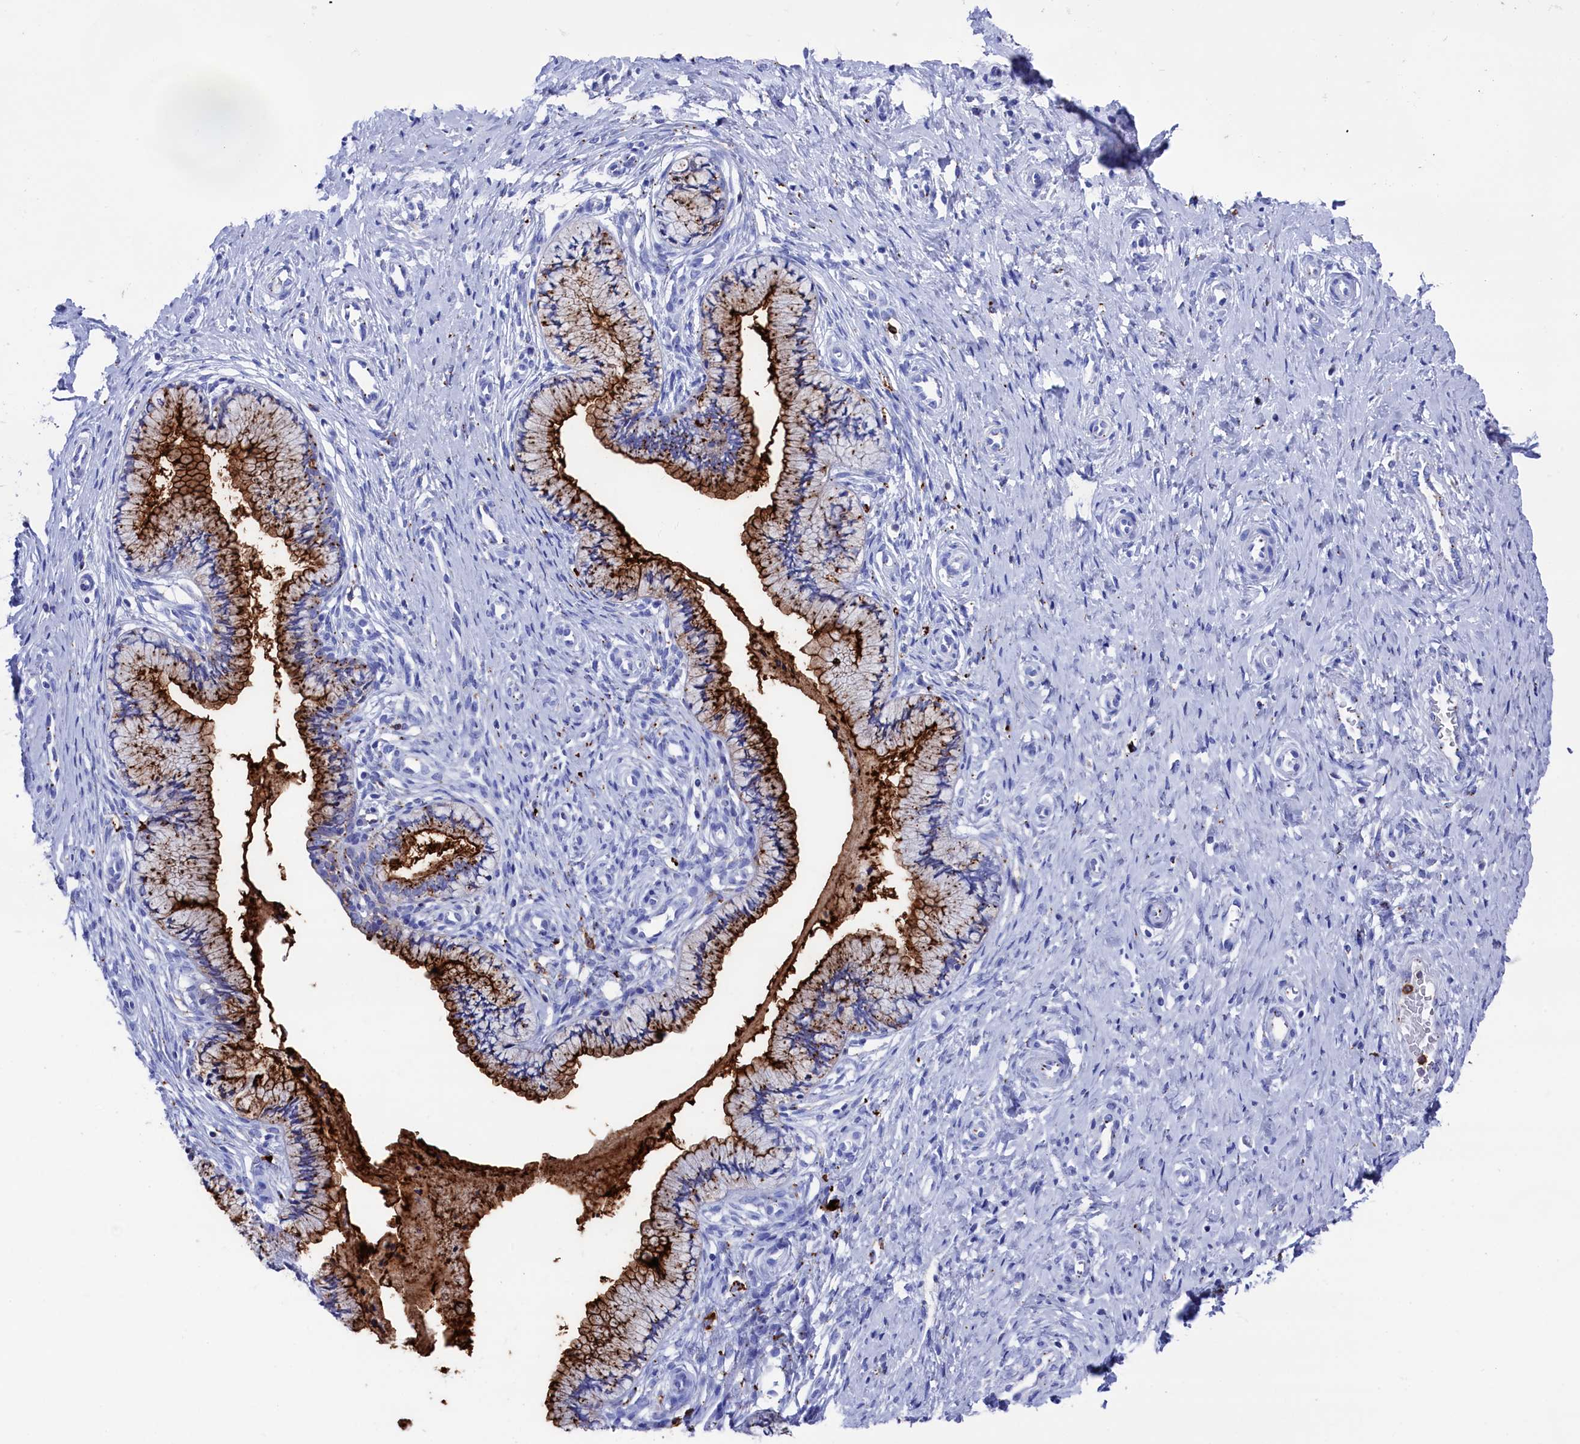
{"staining": {"intensity": "strong", "quantity": ">75%", "location": "cytoplasmic/membranous"}, "tissue": "cervix", "cell_type": "Glandular cells", "image_type": "normal", "snomed": [{"axis": "morphology", "description": "Normal tissue, NOS"}, {"axis": "topography", "description": "Cervix"}], "caption": "High-power microscopy captured an immunohistochemistry micrograph of unremarkable cervix, revealing strong cytoplasmic/membranous staining in approximately >75% of glandular cells.", "gene": "PLAC8", "patient": {"sex": "female", "age": 36}}